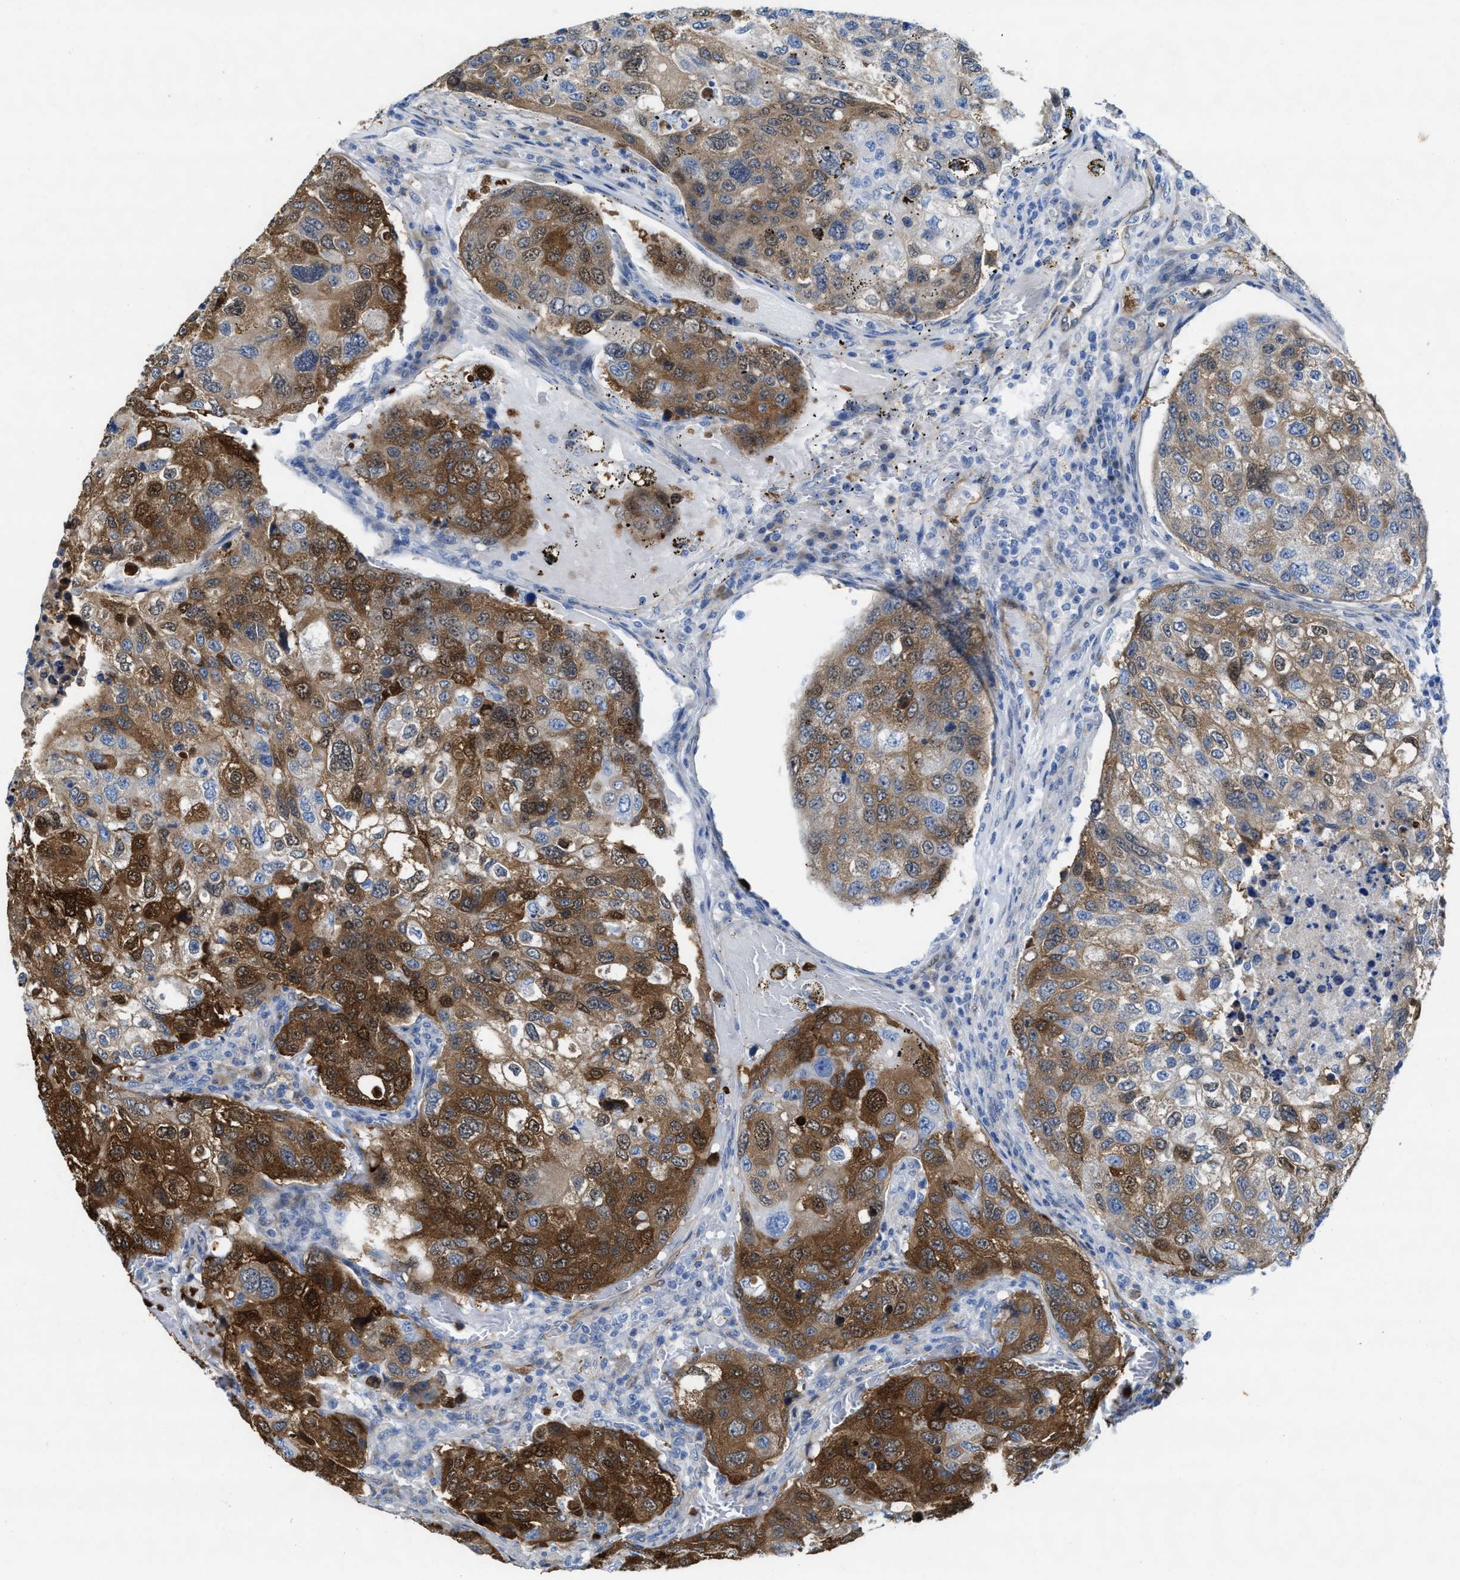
{"staining": {"intensity": "strong", "quantity": "25%-75%", "location": "cytoplasmic/membranous,nuclear"}, "tissue": "urothelial cancer", "cell_type": "Tumor cells", "image_type": "cancer", "snomed": [{"axis": "morphology", "description": "Urothelial carcinoma, High grade"}, {"axis": "topography", "description": "Lymph node"}, {"axis": "topography", "description": "Urinary bladder"}], "caption": "Brown immunohistochemical staining in human urothelial cancer reveals strong cytoplasmic/membranous and nuclear staining in approximately 25%-75% of tumor cells.", "gene": "ASS1", "patient": {"sex": "male", "age": 51}}